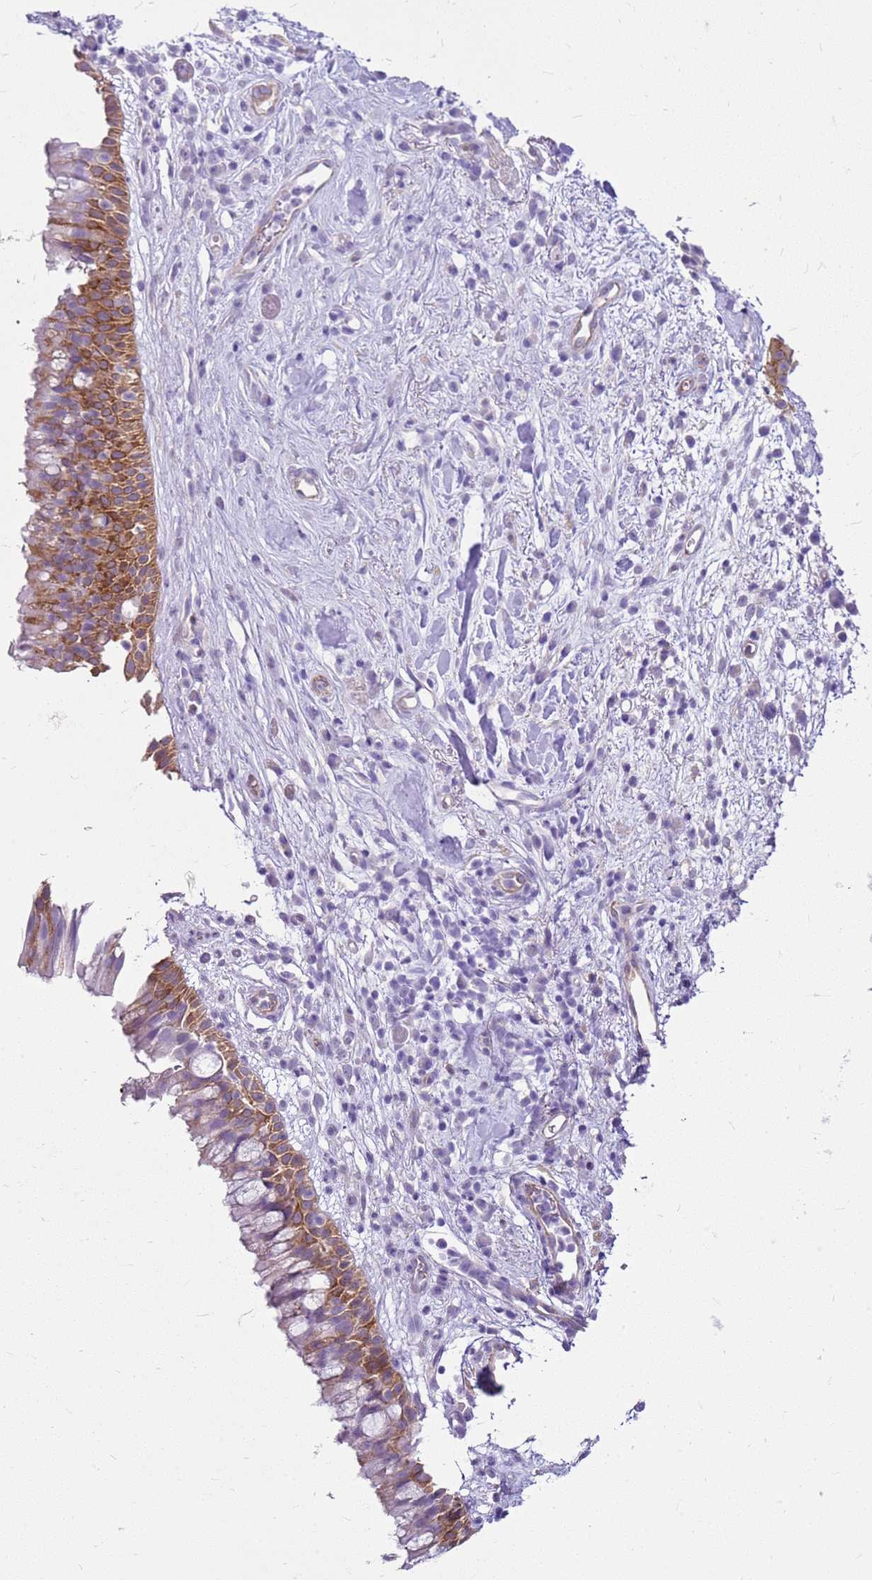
{"staining": {"intensity": "moderate", "quantity": "25%-75%", "location": "cytoplasmic/membranous"}, "tissue": "nasopharynx", "cell_type": "Respiratory epithelial cells", "image_type": "normal", "snomed": [{"axis": "morphology", "description": "Normal tissue, NOS"}, {"axis": "morphology", "description": "Squamous cell carcinoma, NOS"}, {"axis": "topography", "description": "Nasopharynx"}, {"axis": "topography", "description": "Head-Neck"}], "caption": "Approximately 25%-75% of respiratory epithelial cells in benign nasopharynx show moderate cytoplasmic/membranous protein expression as visualized by brown immunohistochemical staining.", "gene": "HSPB1", "patient": {"sex": "male", "age": 85}}